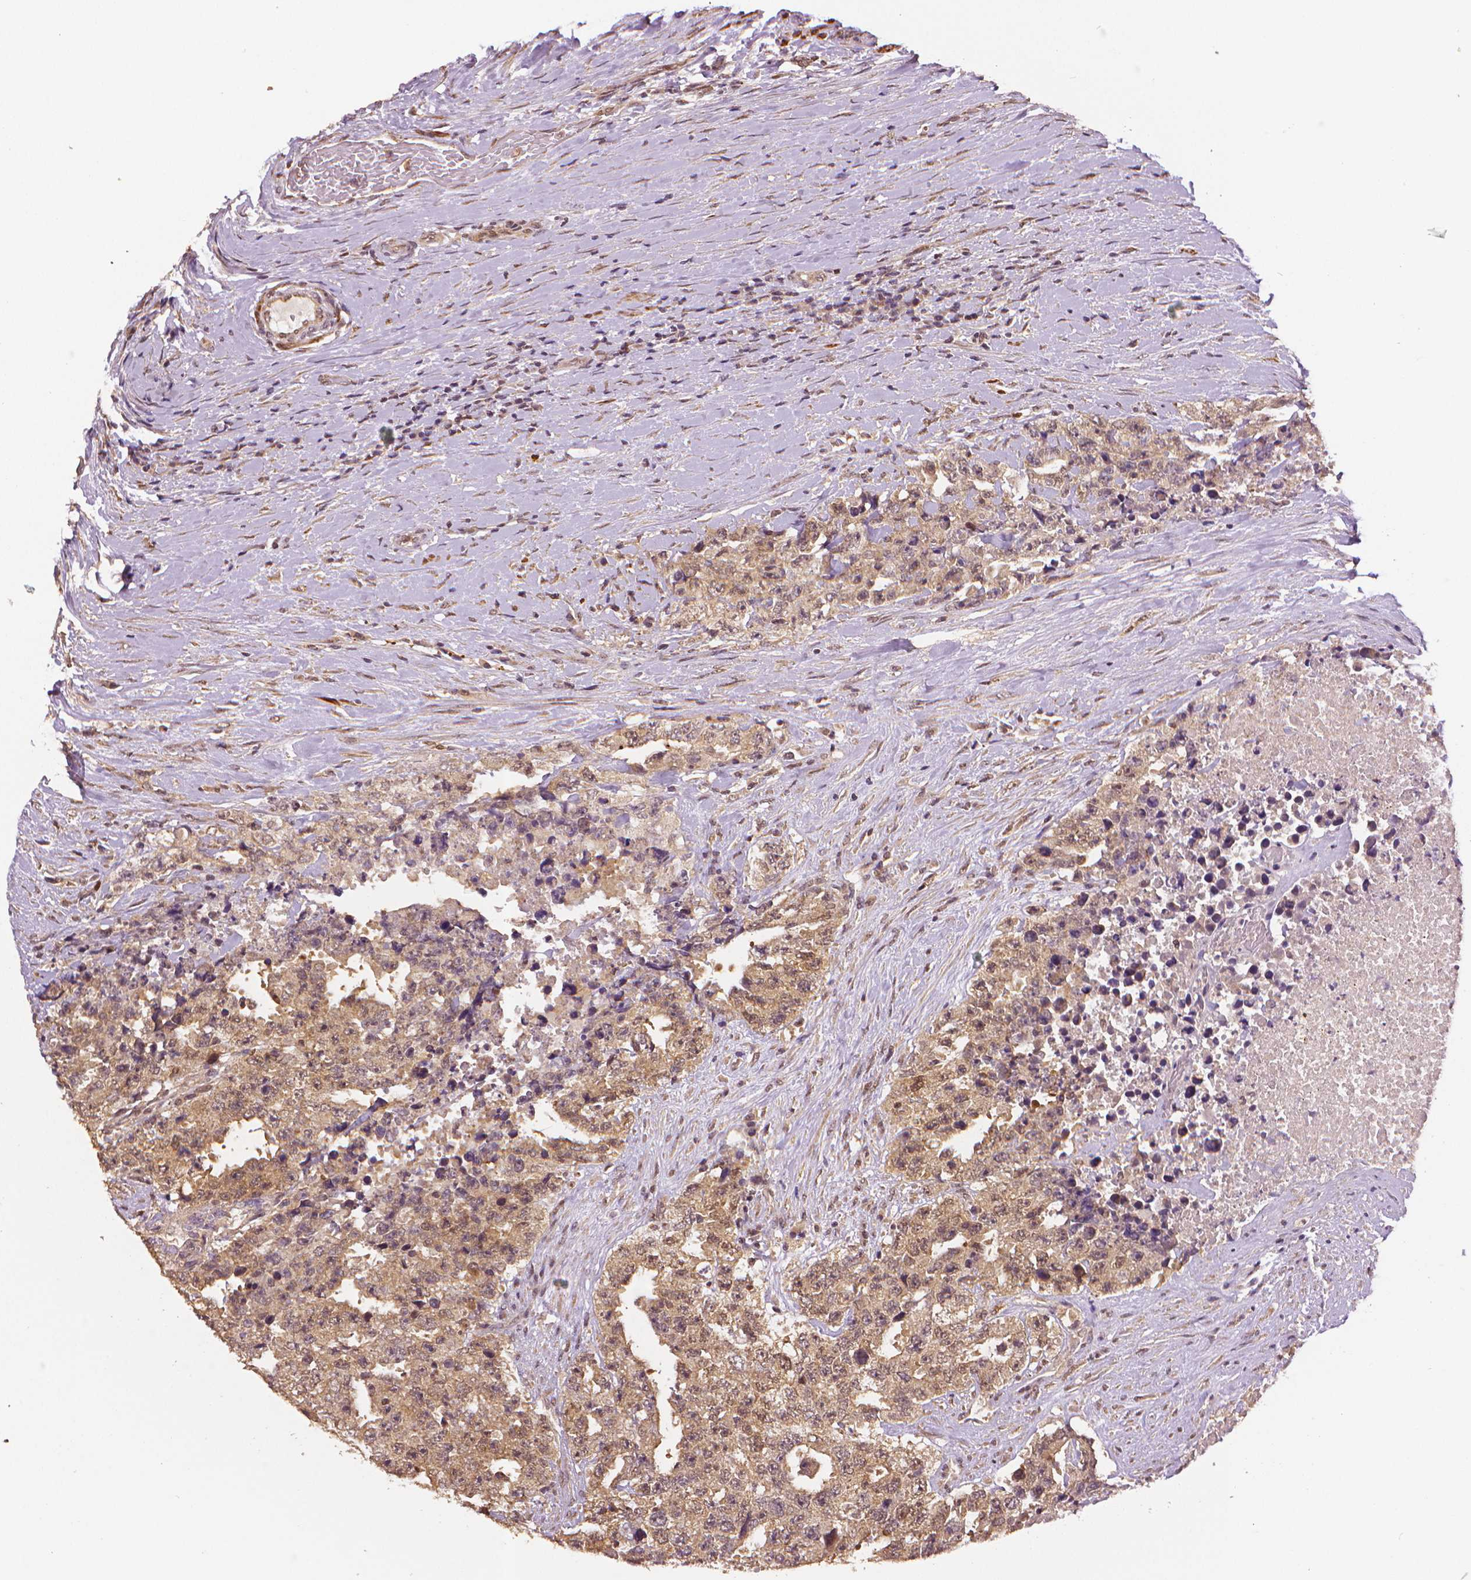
{"staining": {"intensity": "weak", "quantity": "25%-75%", "location": "cytoplasmic/membranous"}, "tissue": "testis cancer", "cell_type": "Tumor cells", "image_type": "cancer", "snomed": [{"axis": "morphology", "description": "Carcinoma, Embryonal, NOS"}, {"axis": "topography", "description": "Testis"}], "caption": "Brown immunohistochemical staining in embryonal carcinoma (testis) displays weak cytoplasmic/membranous expression in approximately 25%-75% of tumor cells. The protein of interest is shown in brown color, while the nuclei are stained blue.", "gene": "STAT3", "patient": {"sex": "male", "age": 24}}